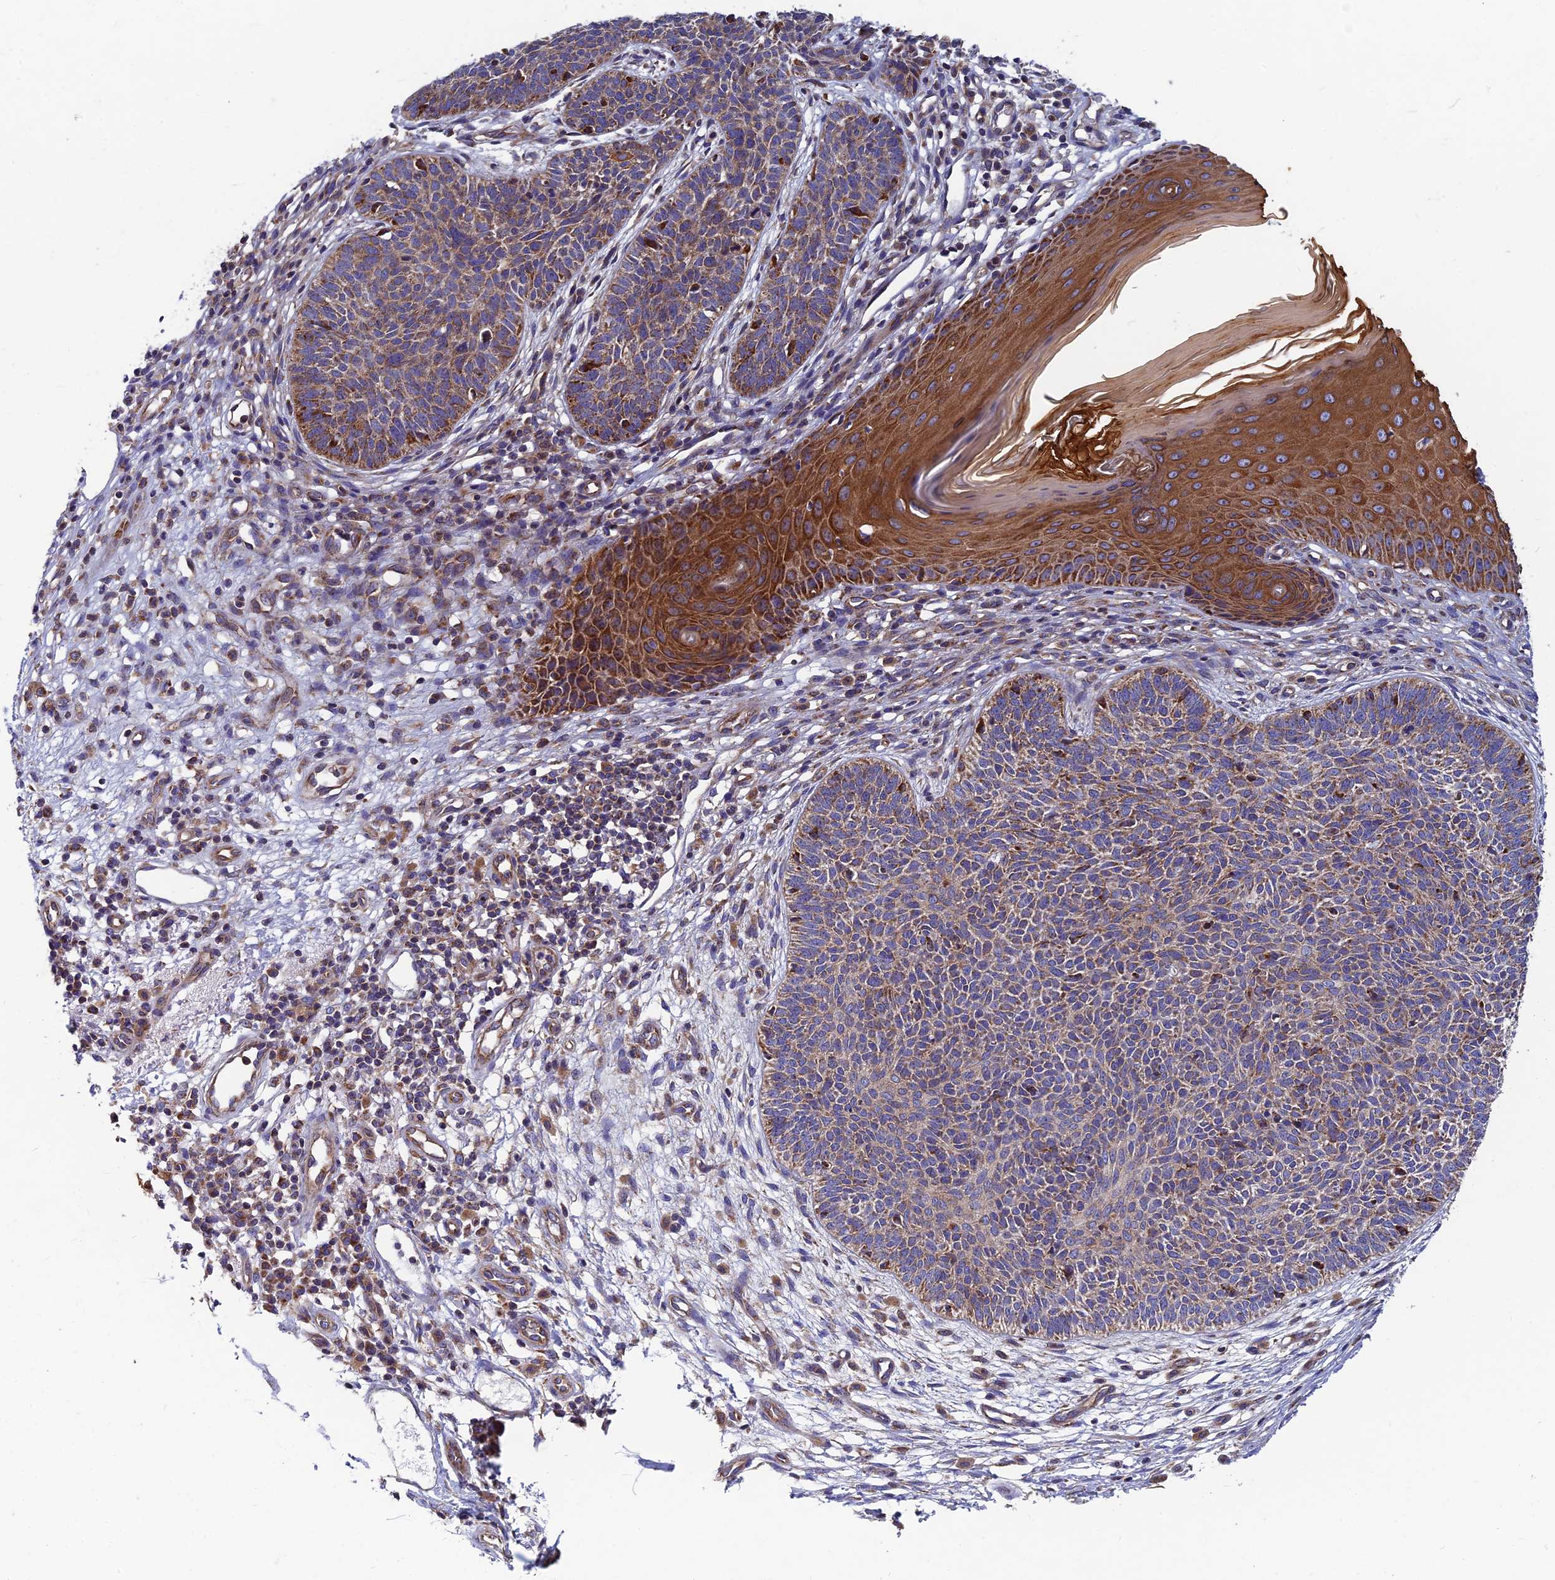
{"staining": {"intensity": "moderate", "quantity": ">75%", "location": "cytoplasmic/membranous"}, "tissue": "skin cancer", "cell_type": "Tumor cells", "image_type": "cancer", "snomed": [{"axis": "morphology", "description": "Basal cell carcinoma"}, {"axis": "topography", "description": "Skin"}], "caption": "Immunohistochemistry (IHC) micrograph of neoplastic tissue: human skin cancer (basal cell carcinoma) stained using immunohistochemistry reveals medium levels of moderate protein expression localized specifically in the cytoplasmic/membranous of tumor cells, appearing as a cytoplasmic/membranous brown color.", "gene": "MRPS9", "patient": {"sex": "female", "age": 66}}